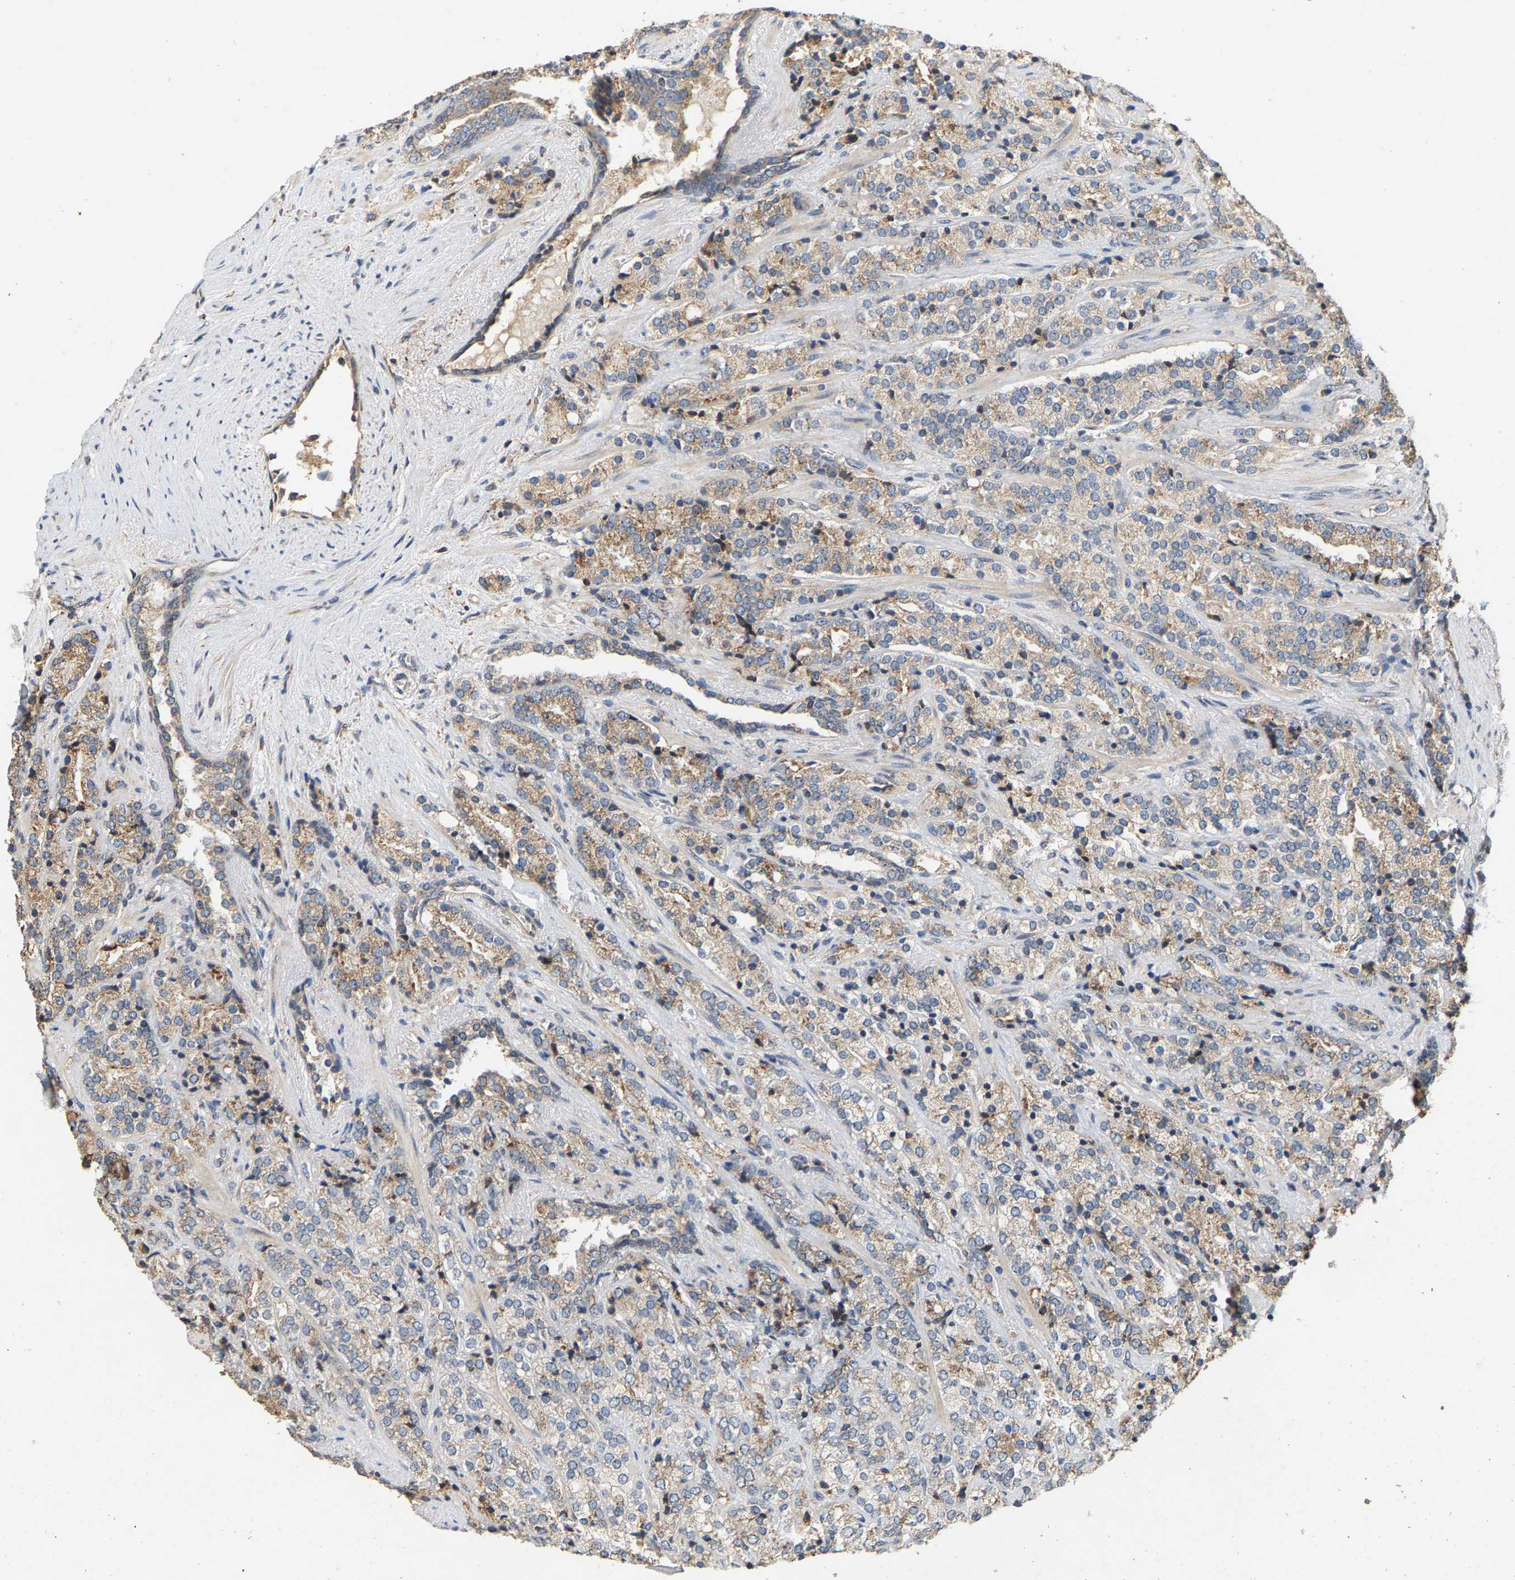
{"staining": {"intensity": "weak", "quantity": ">75%", "location": "cytoplasmic/membranous"}, "tissue": "prostate cancer", "cell_type": "Tumor cells", "image_type": "cancer", "snomed": [{"axis": "morphology", "description": "Adenocarcinoma, High grade"}, {"axis": "topography", "description": "Prostate"}], "caption": "Brown immunohistochemical staining in high-grade adenocarcinoma (prostate) exhibits weak cytoplasmic/membranous positivity in about >75% of tumor cells. (DAB IHC, brown staining for protein, blue staining for nuclei).", "gene": "CIDEC", "patient": {"sex": "male", "age": 71}}